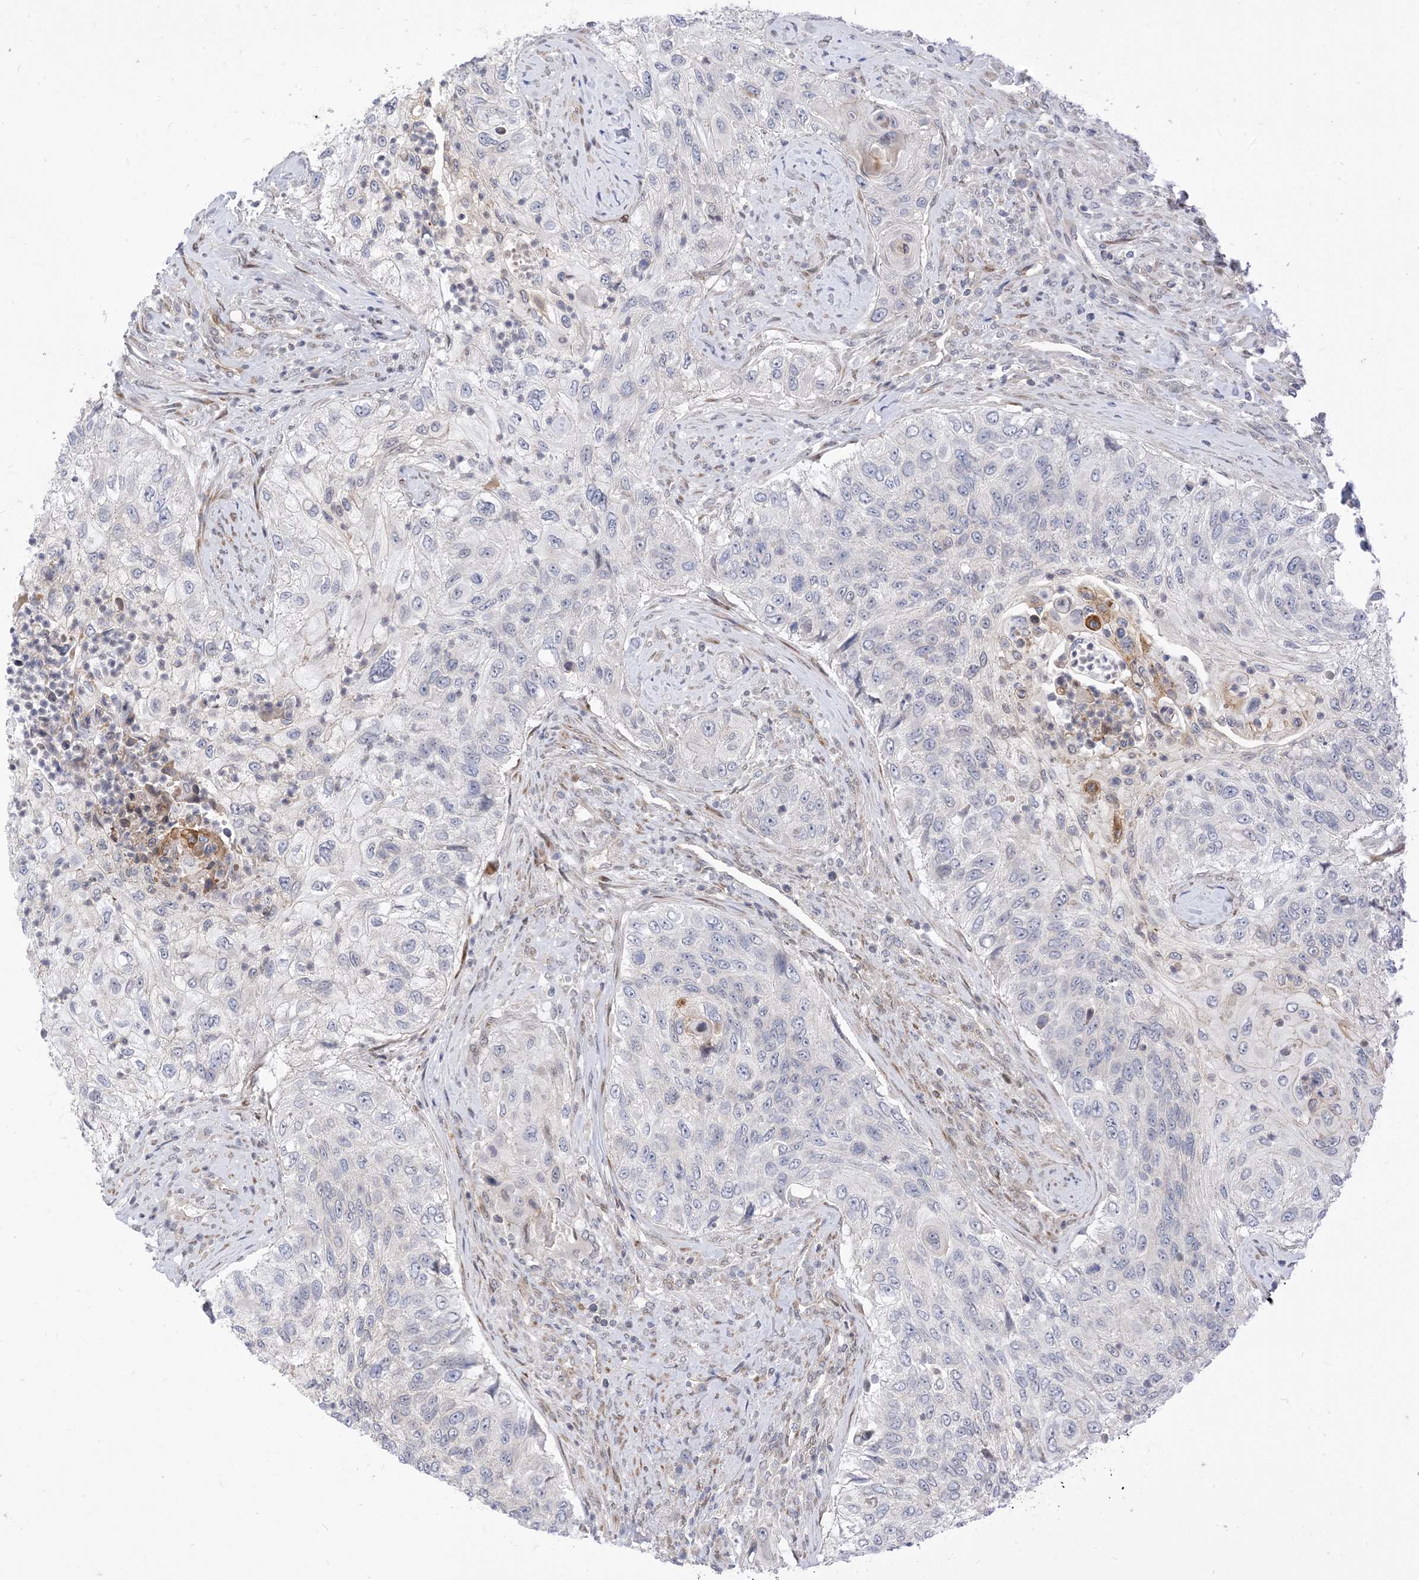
{"staining": {"intensity": "negative", "quantity": "none", "location": "none"}, "tissue": "urothelial cancer", "cell_type": "Tumor cells", "image_type": "cancer", "snomed": [{"axis": "morphology", "description": "Urothelial carcinoma, High grade"}, {"axis": "topography", "description": "Urinary bladder"}], "caption": "Immunohistochemistry (IHC) histopathology image of neoplastic tissue: human urothelial carcinoma (high-grade) stained with DAB (3,3'-diaminobenzidine) shows no significant protein expression in tumor cells.", "gene": "TYSND1", "patient": {"sex": "female", "age": 60}}